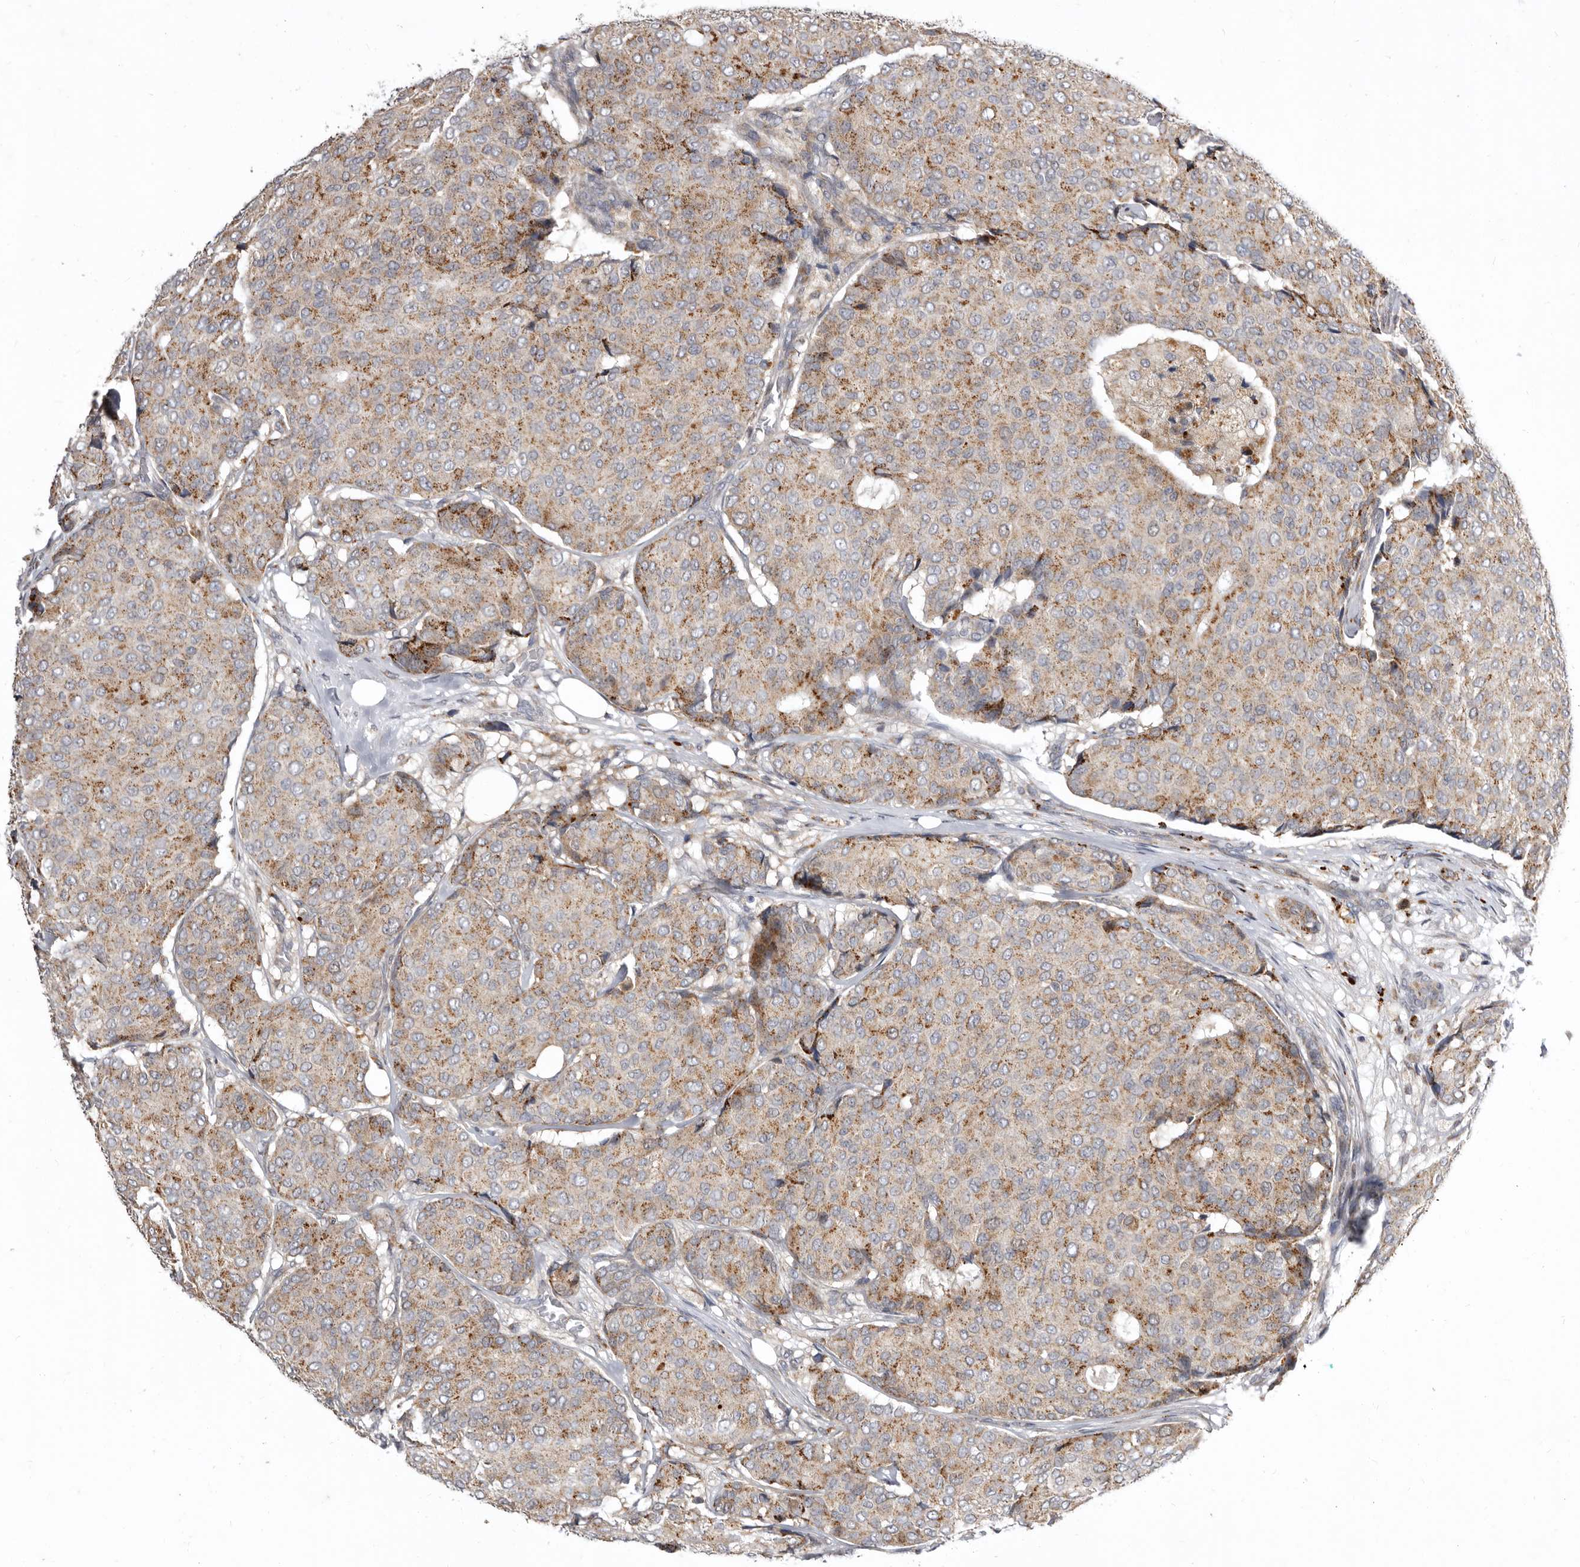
{"staining": {"intensity": "moderate", "quantity": "25%-75%", "location": "cytoplasmic/membranous"}, "tissue": "breast cancer", "cell_type": "Tumor cells", "image_type": "cancer", "snomed": [{"axis": "morphology", "description": "Duct carcinoma"}, {"axis": "topography", "description": "Breast"}], "caption": "Brown immunohistochemical staining in human breast cancer (infiltrating ductal carcinoma) exhibits moderate cytoplasmic/membranous expression in approximately 25%-75% of tumor cells.", "gene": "SMC4", "patient": {"sex": "female", "age": 75}}